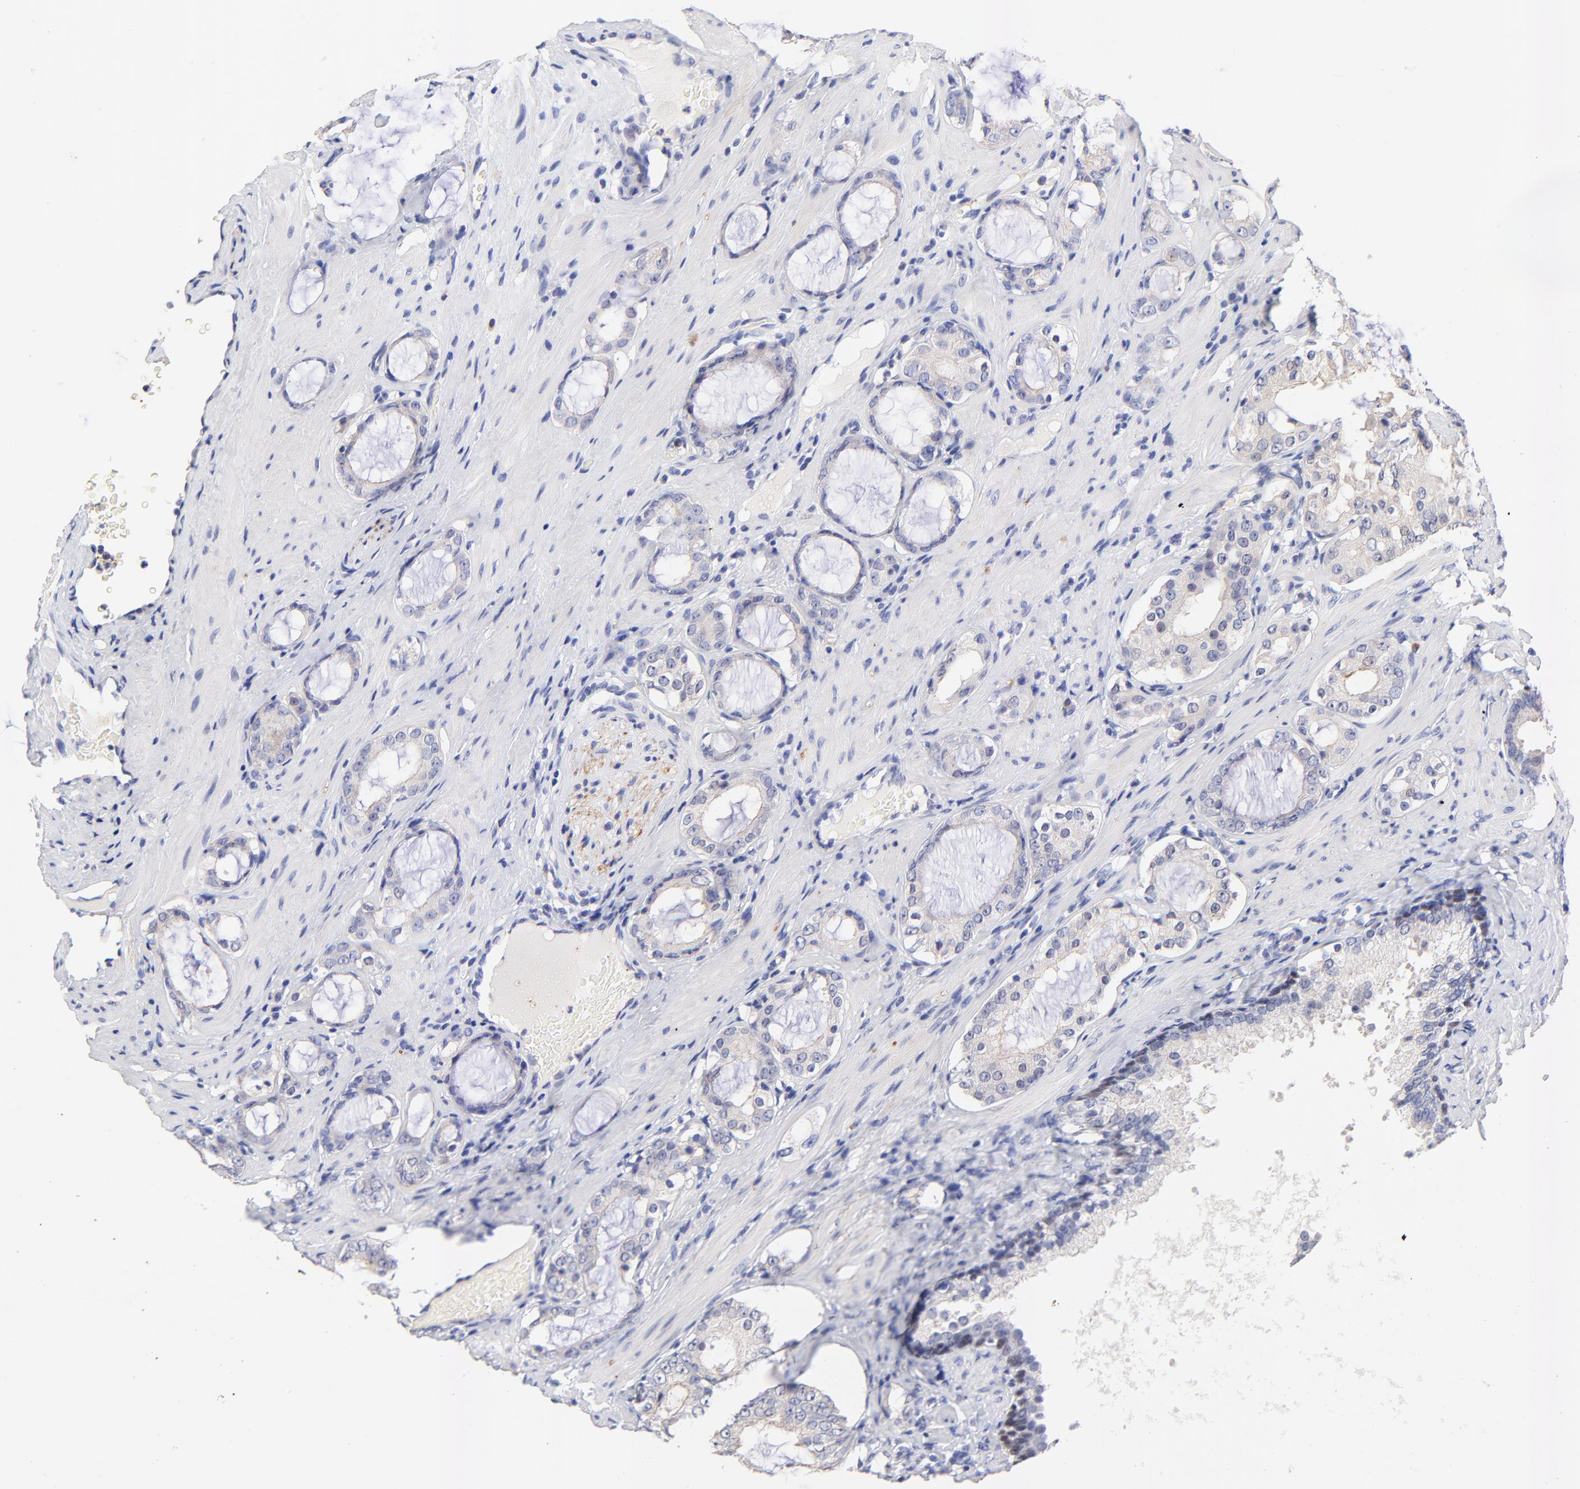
{"staining": {"intensity": "negative", "quantity": "none", "location": "none"}, "tissue": "prostate cancer", "cell_type": "Tumor cells", "image_type": "cancer", "snomed": [{"axis": "morphology", "description": "Adenocarcinoma, Medium grade"}, {"axis": "topography", "description": "Prostate"}], "caption": "IHC histopathology image of neoplastic tissue: human prostate cancer stained with DAB shows no significant protein expression in tumor cells. The staining is performed using DAB brown chromogen with nuclei counter-stained in using hematoxylin.", "gene": "FAM117B", "patient": {"sex": "male", "age": 73}}